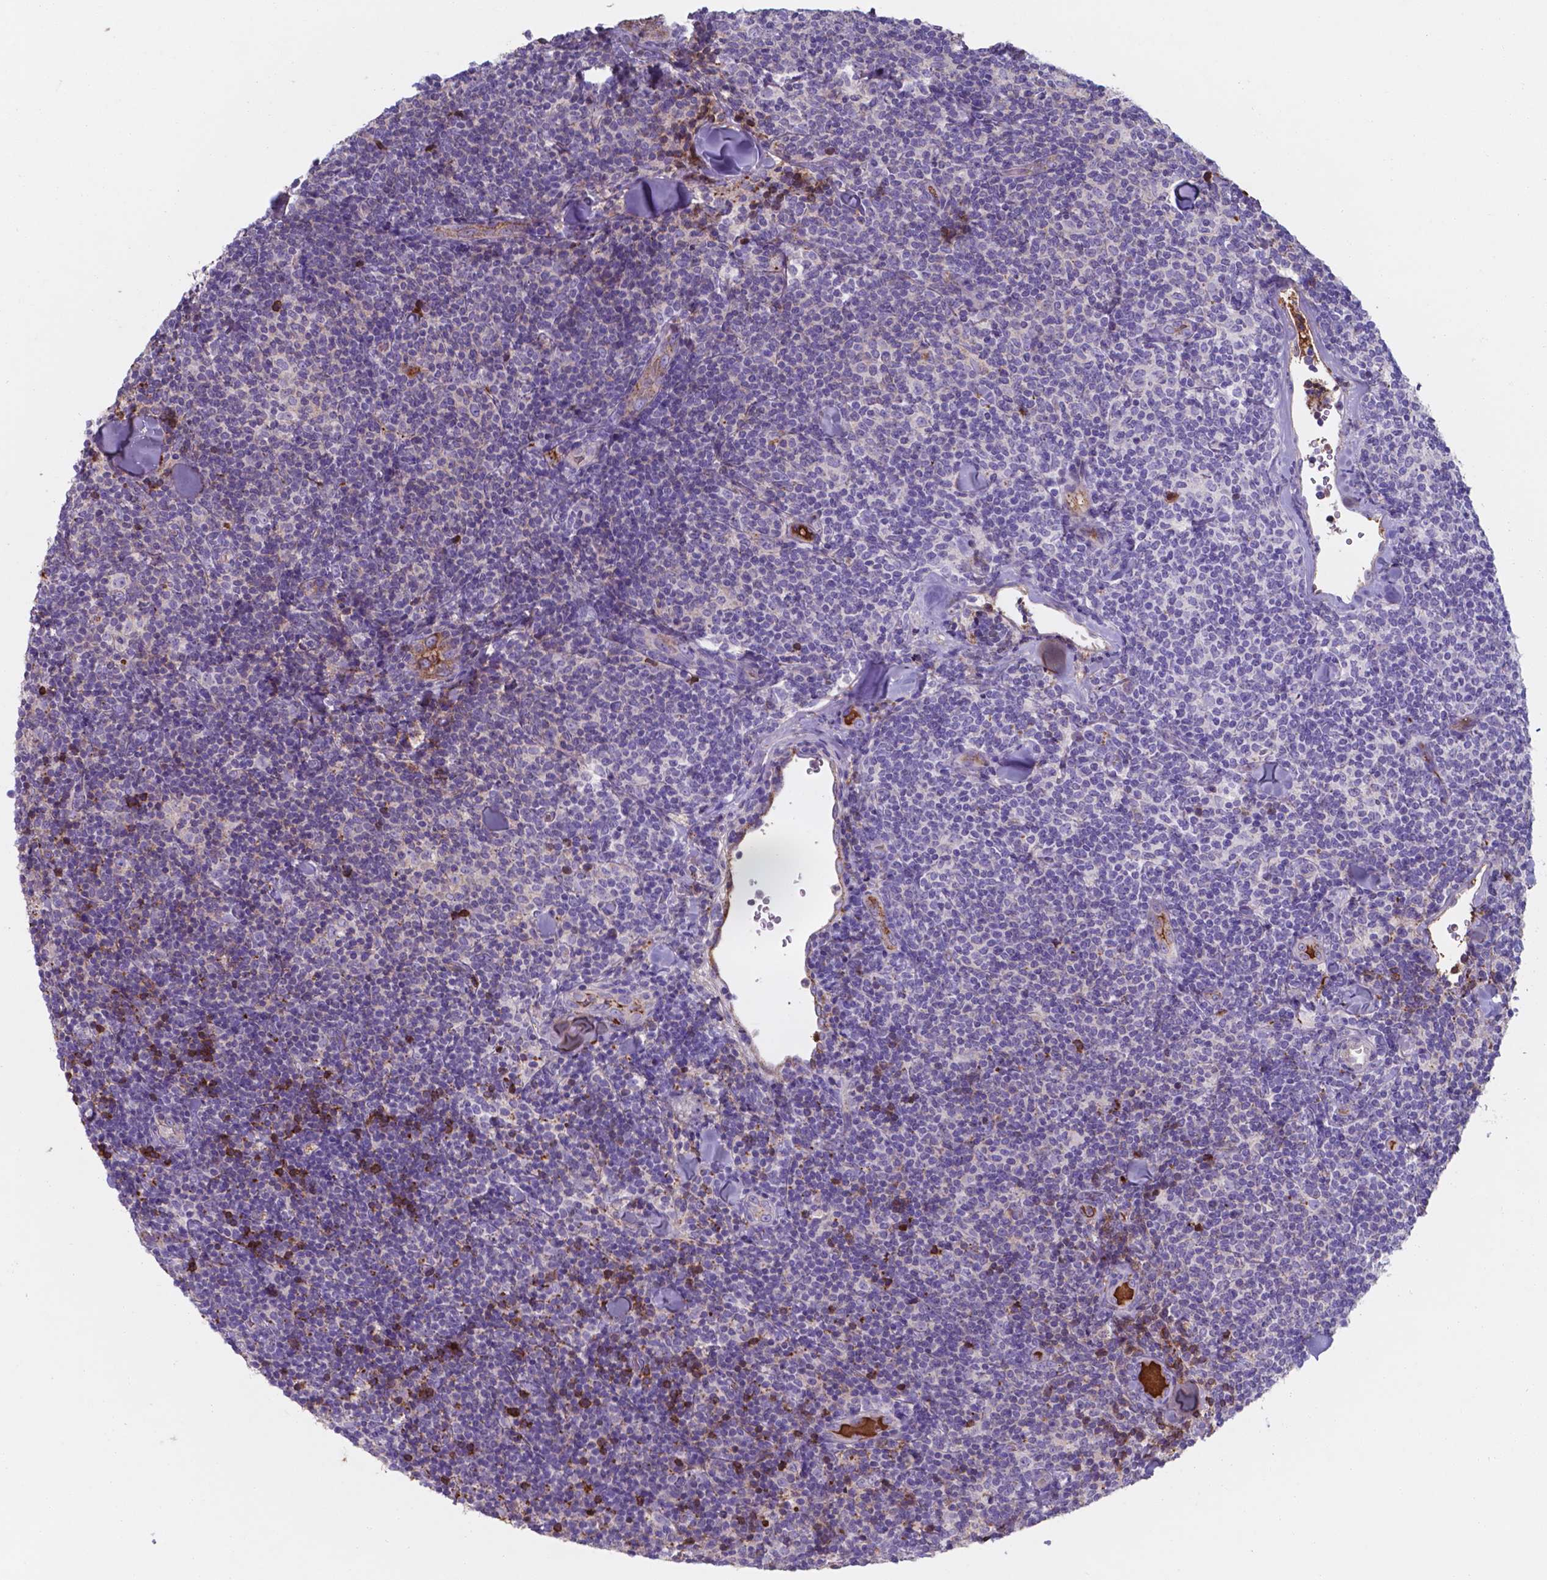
{"staining": {"intensity": "negative", "quantity": "none", "location": "none"}, "tissue": "lymphoma", "cell_type": "Tumor cells", "image_type": "cancer", "snomed": [{"axis": "morphology", "description": "Malignant lymphoma, non-Hodgkin's type, Low grade"}, {"axis": "topography", "description": "Lymph node"}], "caption": "A high-resolution image shows immunohistochemistry staining of lymphoma, which displays no significant expression in tumor cells.", "gene": "SERPINA1", "patient": {"sex": "female", "age": 56}}